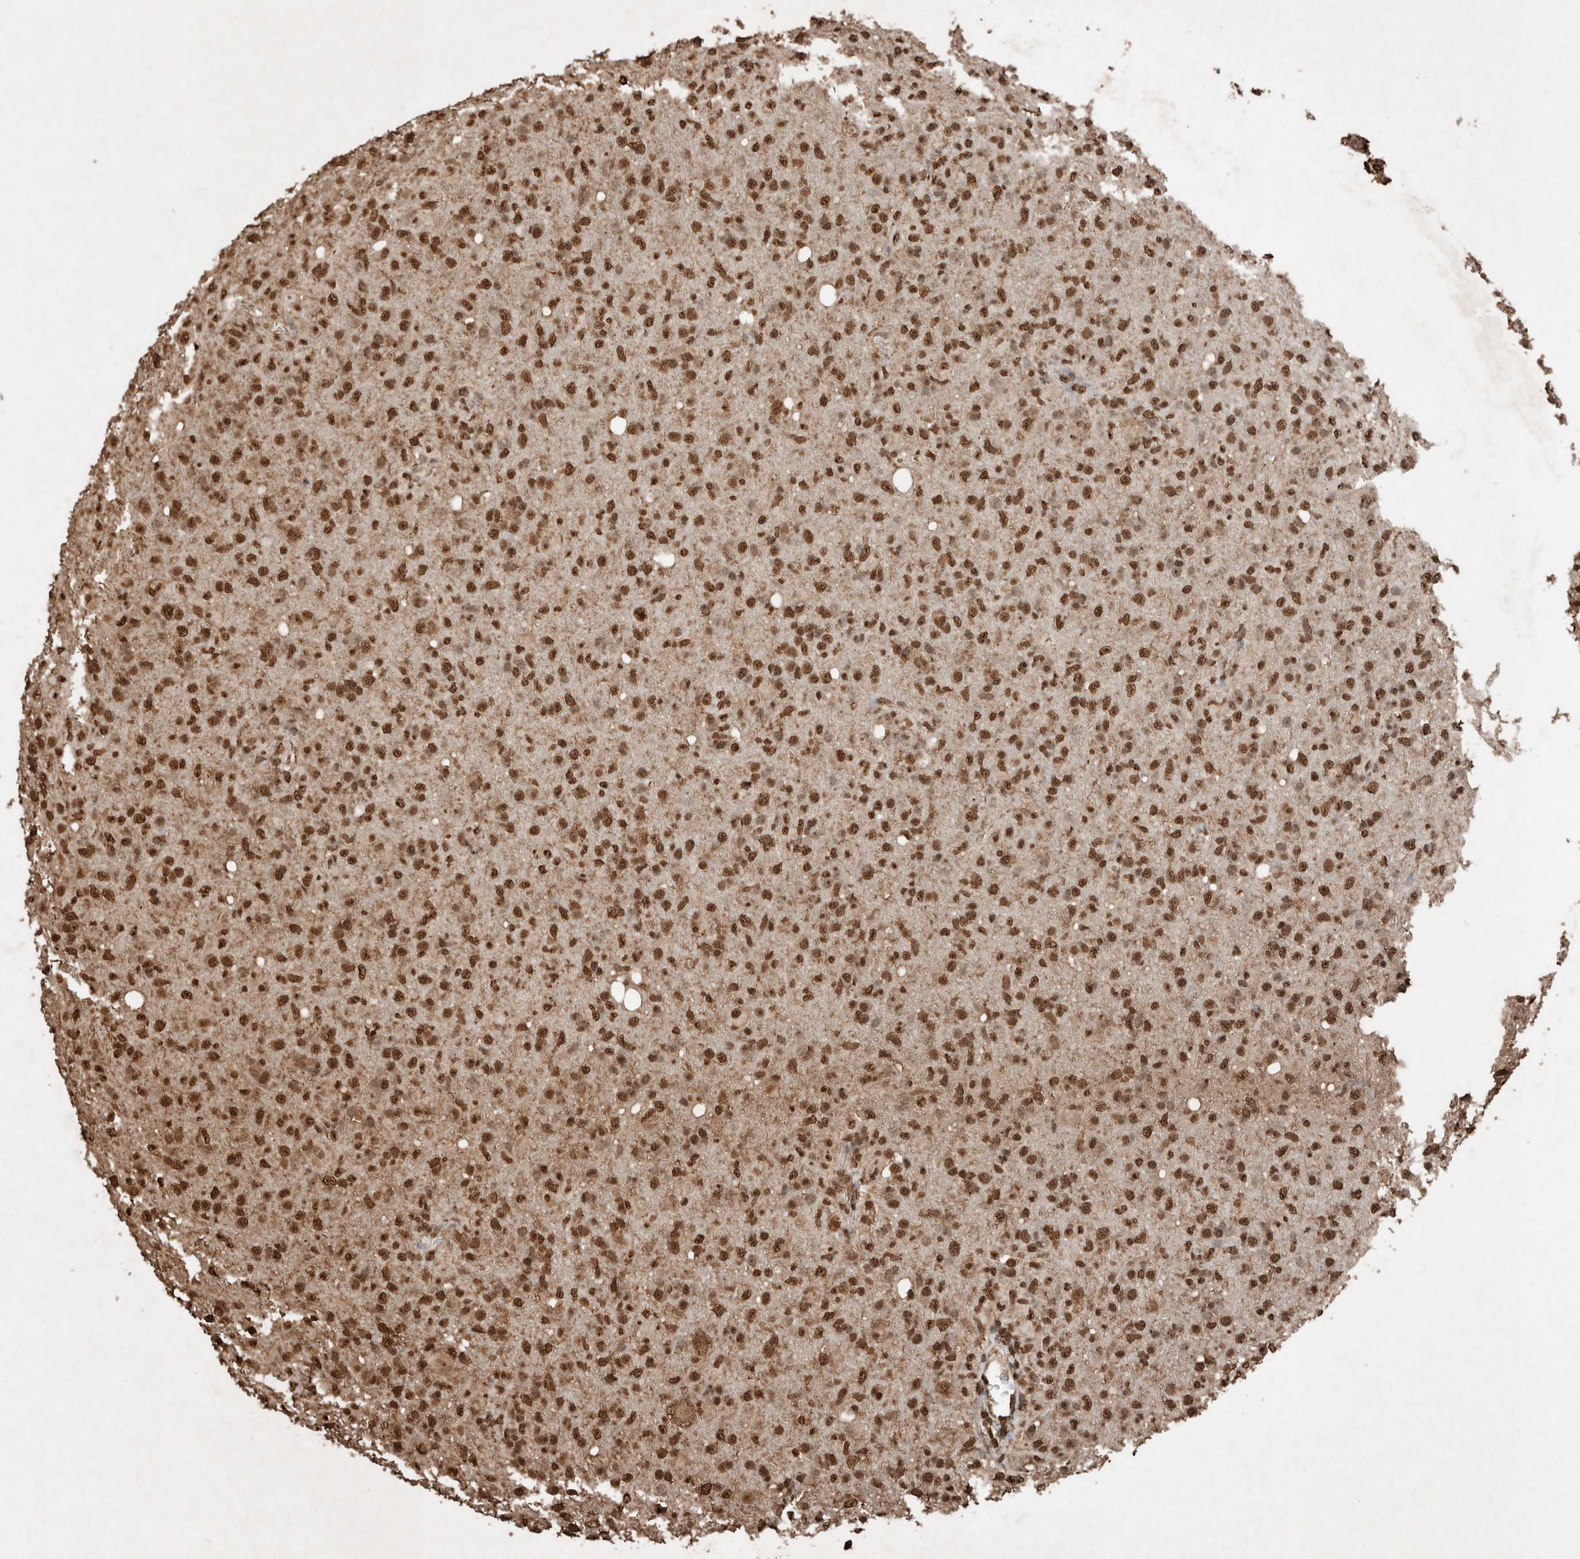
{"staining": {"intensity": "strong", "quantity": ">75%", "location": "nuclear"}, "tissue": "glioma", "cell_type": "Tumor cells", "image_type": "cancer", "snomed": [{"axis": "morphology", "description": "Glioma, malignant, High grade"}, {"axis": "topography", "description": "Brain"}], "caption": "About >75% of tumor cells in human malignant glioma (high-grade) reveal strong nuclear protein positivity as visualized by brown immunohistochemical staining.", "gene": "FSTL3", "patient": {"sex": "female", "age": 57}}